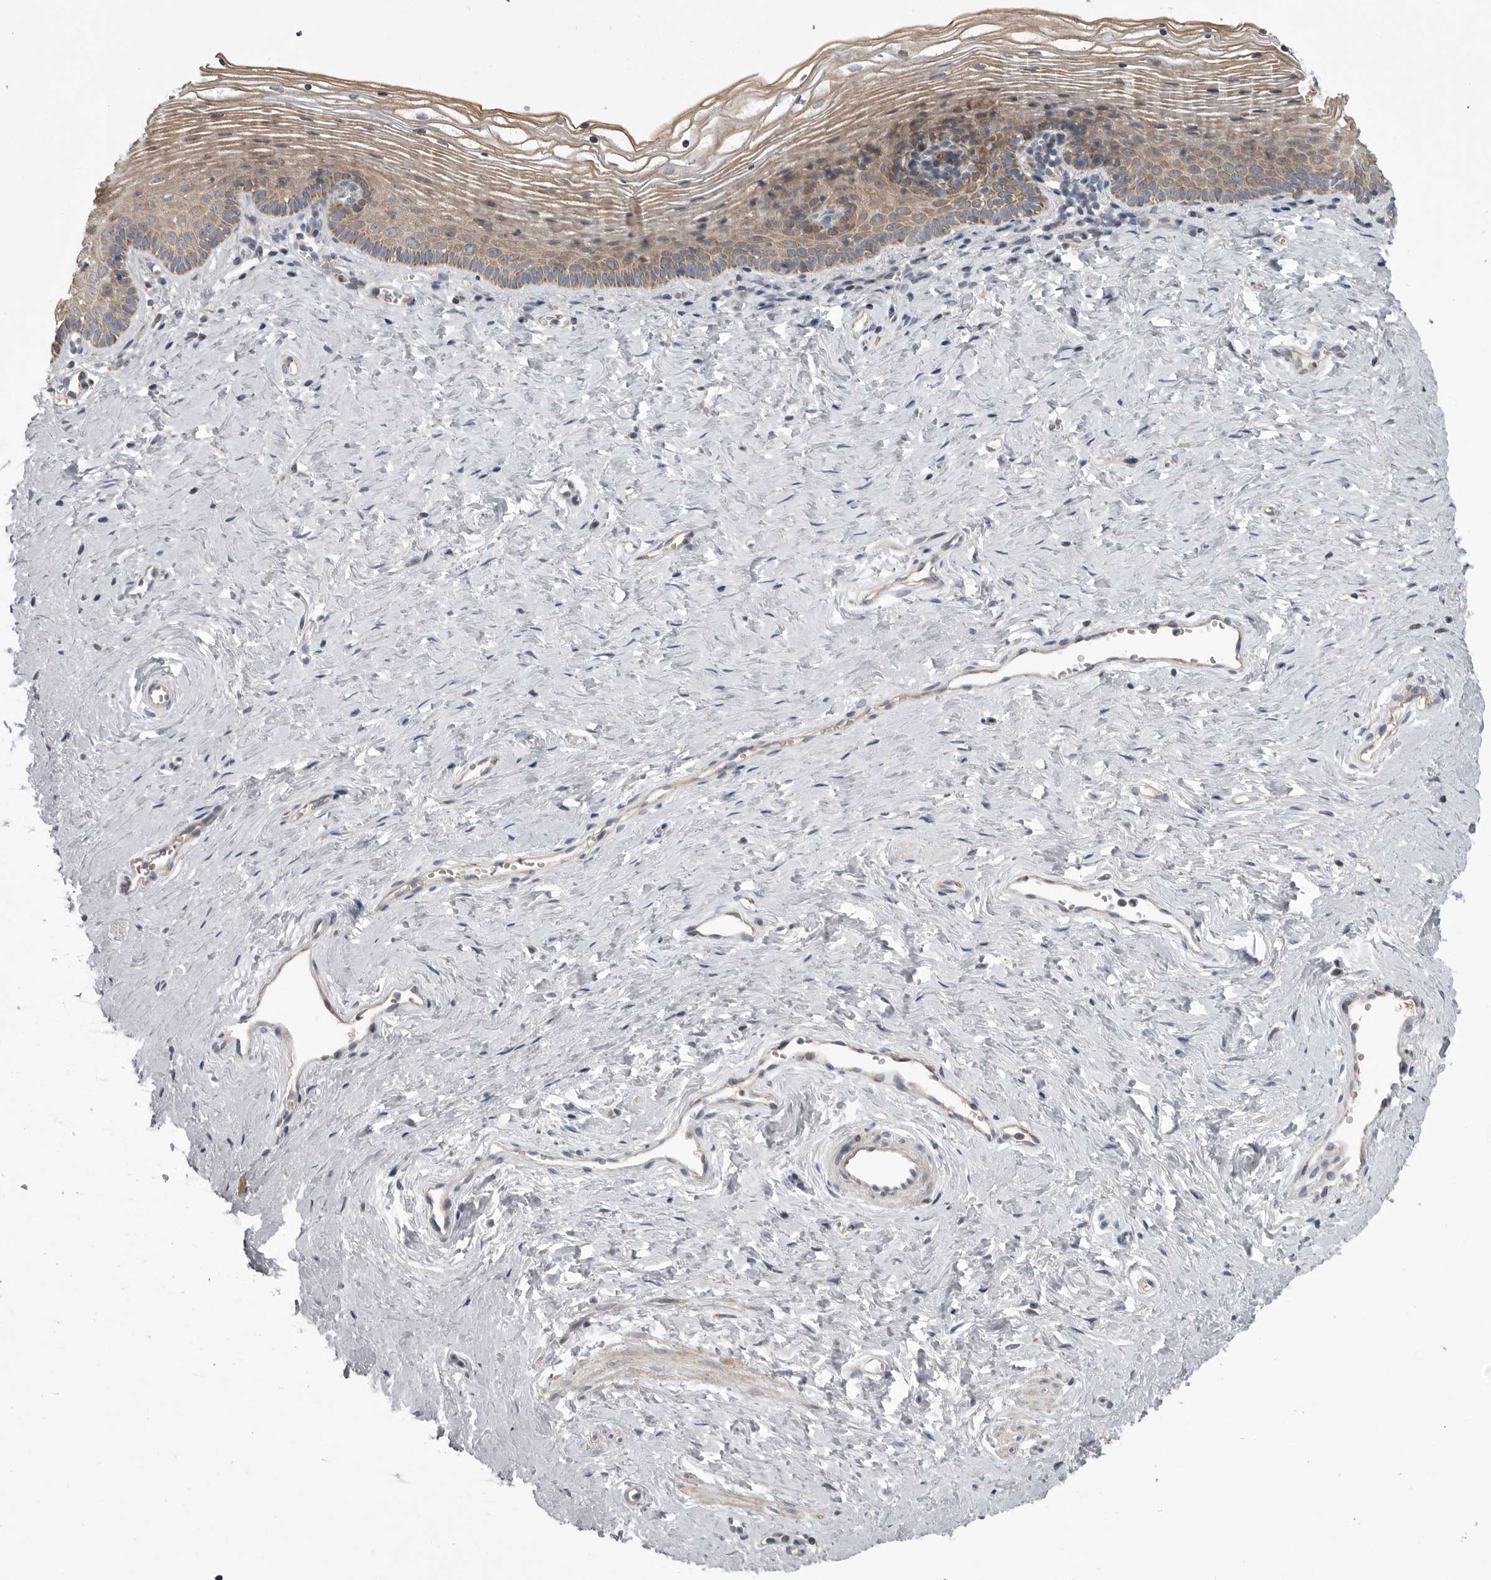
{"staining": {"intensity": "moderate", "quantity": ">75%", "location": "cytoplasmic/membranous"}, "tissue": "vagina", "cell_type": "Squamous epithelial cells", "image_type": "normal", "snomed": [{"axis": "morphology", "description": "Normal tissue, NOS"}, {"axis": "topography", "description": "Vagina"}], "caption": "Squamous epithelial cells demonstrate medium levels of moderate cytoplasmic/membranous expression in approximately >75% of cells in normal human vagina.", "gene": "CRP", "patient": {"sex": "female", "age": 32}}